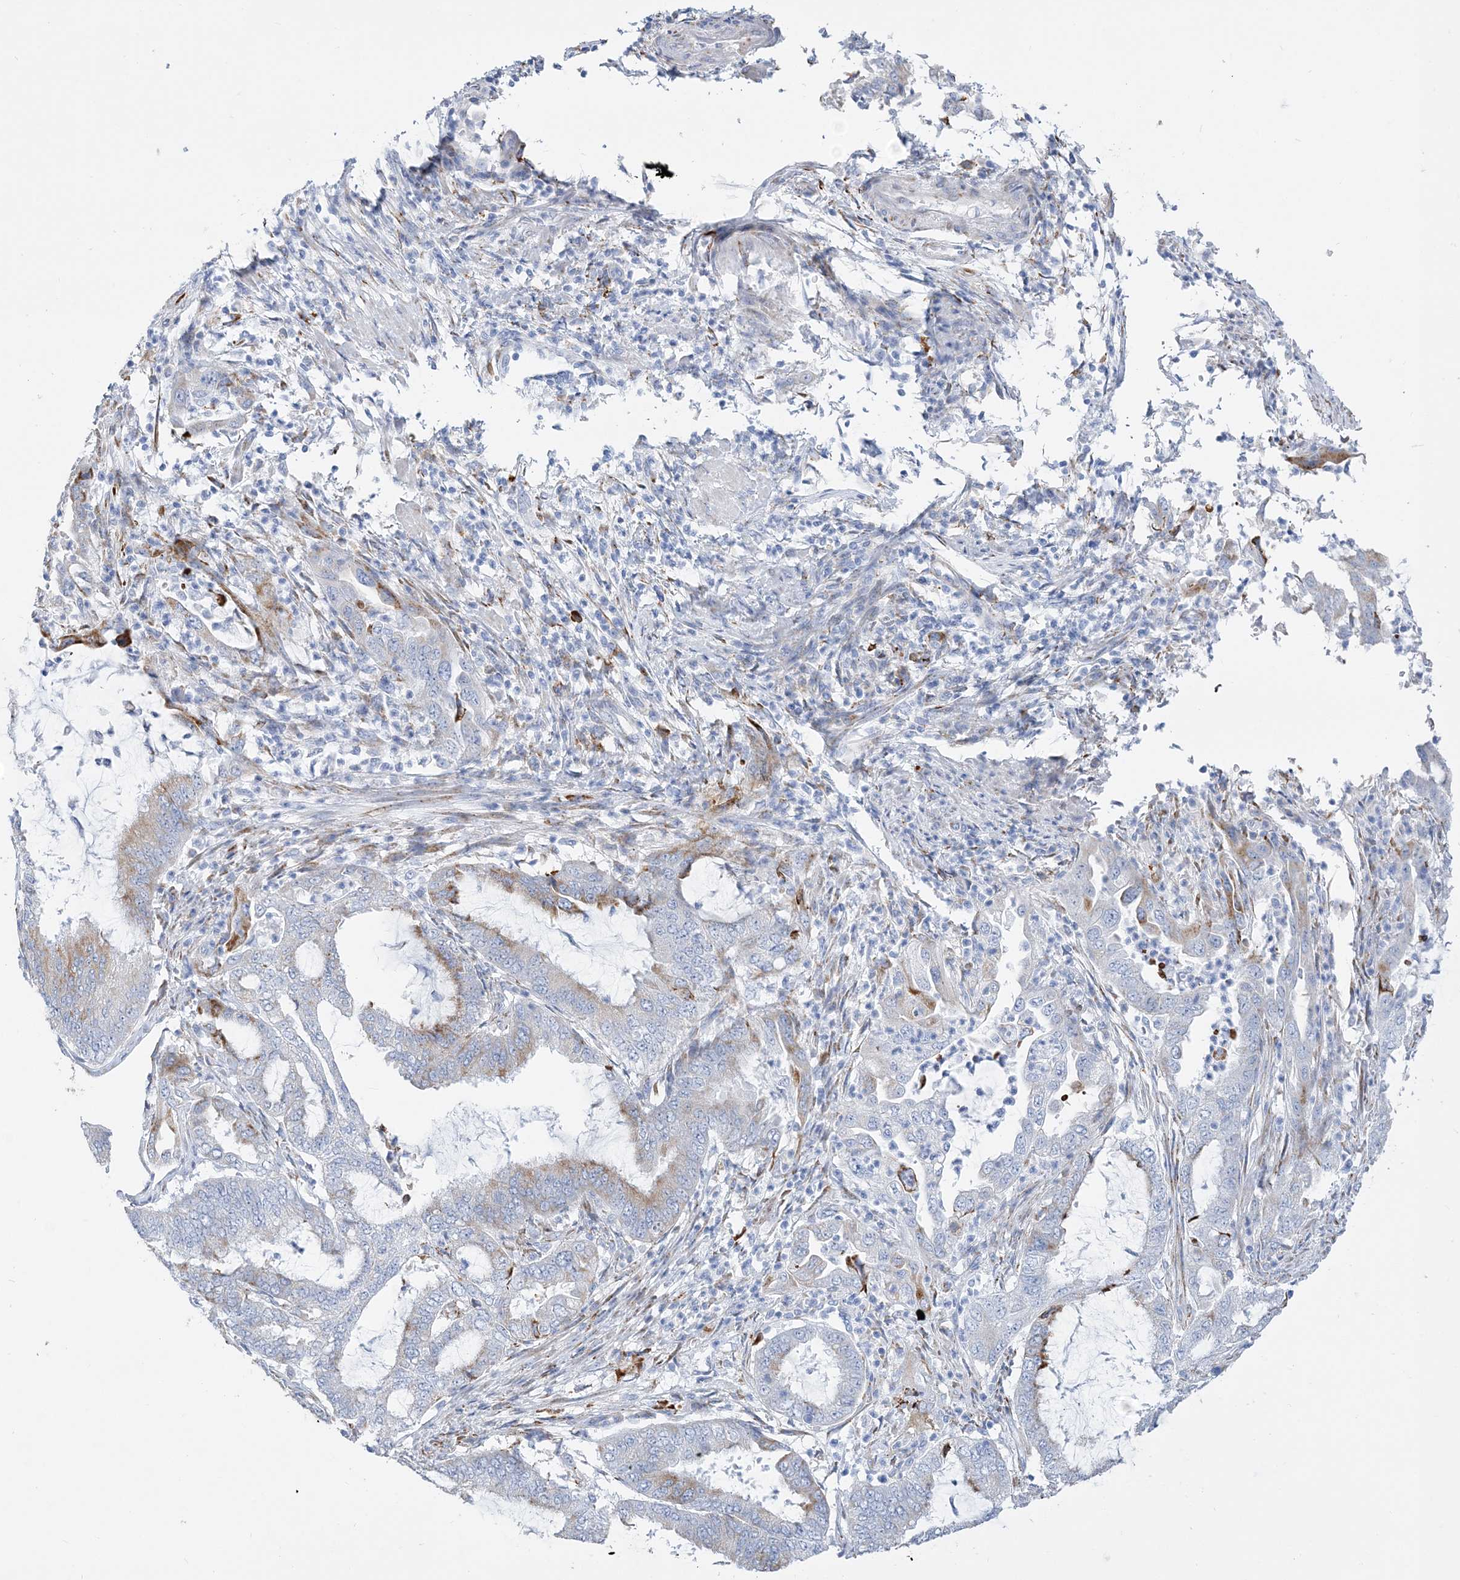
{"staining": {"intensity": "weak", "quantity": "25%-75%", "location": "cytoplasmic/membranous"}, "tissue": "endometrial cancer", "cell_type": "Tumor cells", "image_type": "cancer", "snomed": [{"axis": "morphology", "description": "Adenocarcinoma, NOS"}, {"axis": "topography", "description": "Endometrium"}], "caption": "There is low levels of weak cytoplasmic/membranous expression in tumor cells of adenocarcinoma (endometrial), as demonstrated by immunohistochemical staining (brown color).", "gene": "TSPYL6", "patient": {"sex": "female", "age": 51}}